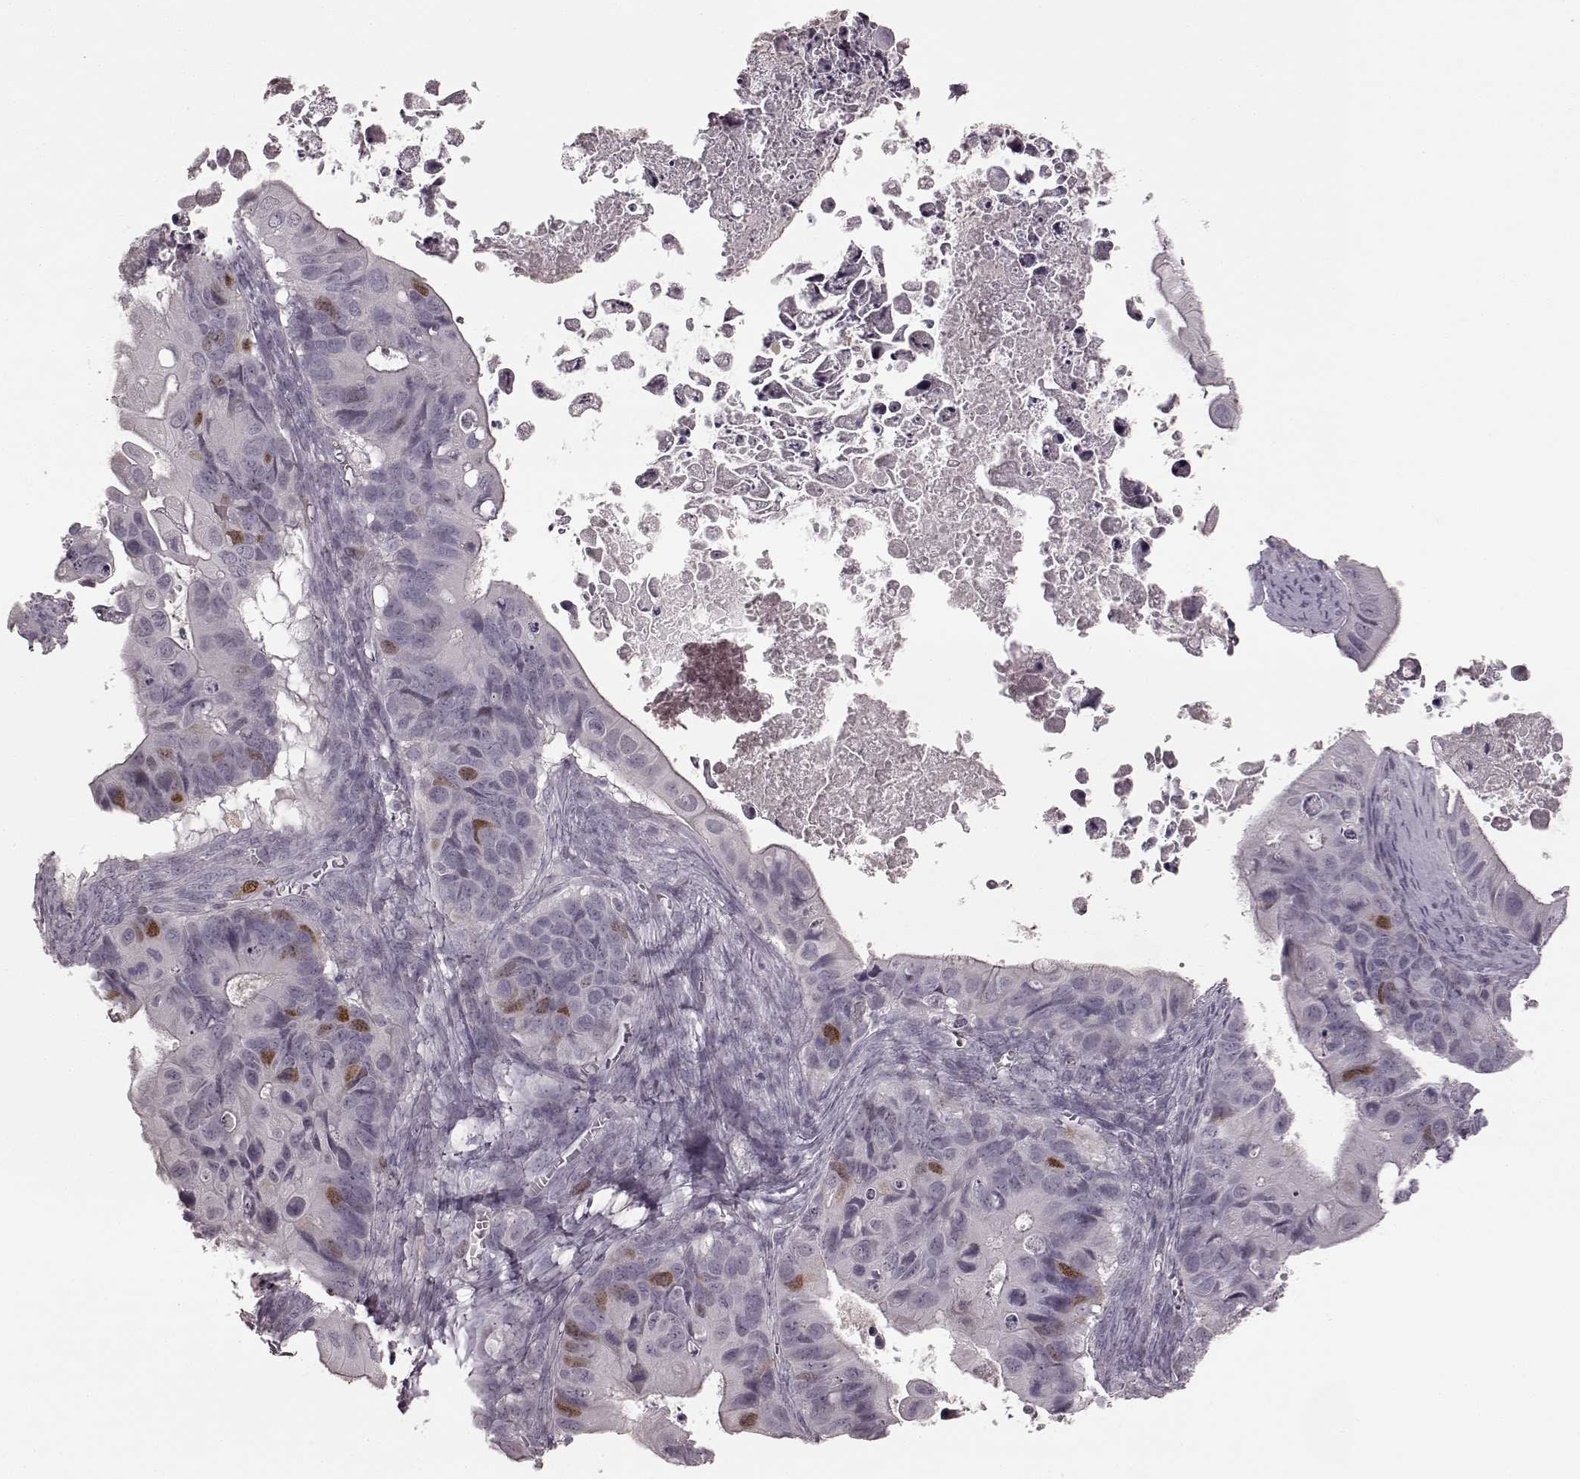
{"staining": {"intensity": "moderate", "quantity": "<25%", "location": "nuclear"}, "tissue": "ovarian cancer", "cell_type": "Tumor cells", "image_type": "cancer", "snomed": [{"axis": "morphology", "description": "Cystadenocarcinoma, mucinous, NOS"}, {"axis": "topography", "description": "Ovary"}], "caption": "Protein analysis of ovarian cancer (mucinous cystadenocarcinoma) tissue demonstrates moderate nuclear staining in about <25% of tumor cells. The staining was performed using DAB, with brown indicating positive protein expression. Nuclei are stained blue with hematoxylin.", "gene": "CCNA2", "patient": {"sex": "female", "age": 64}}